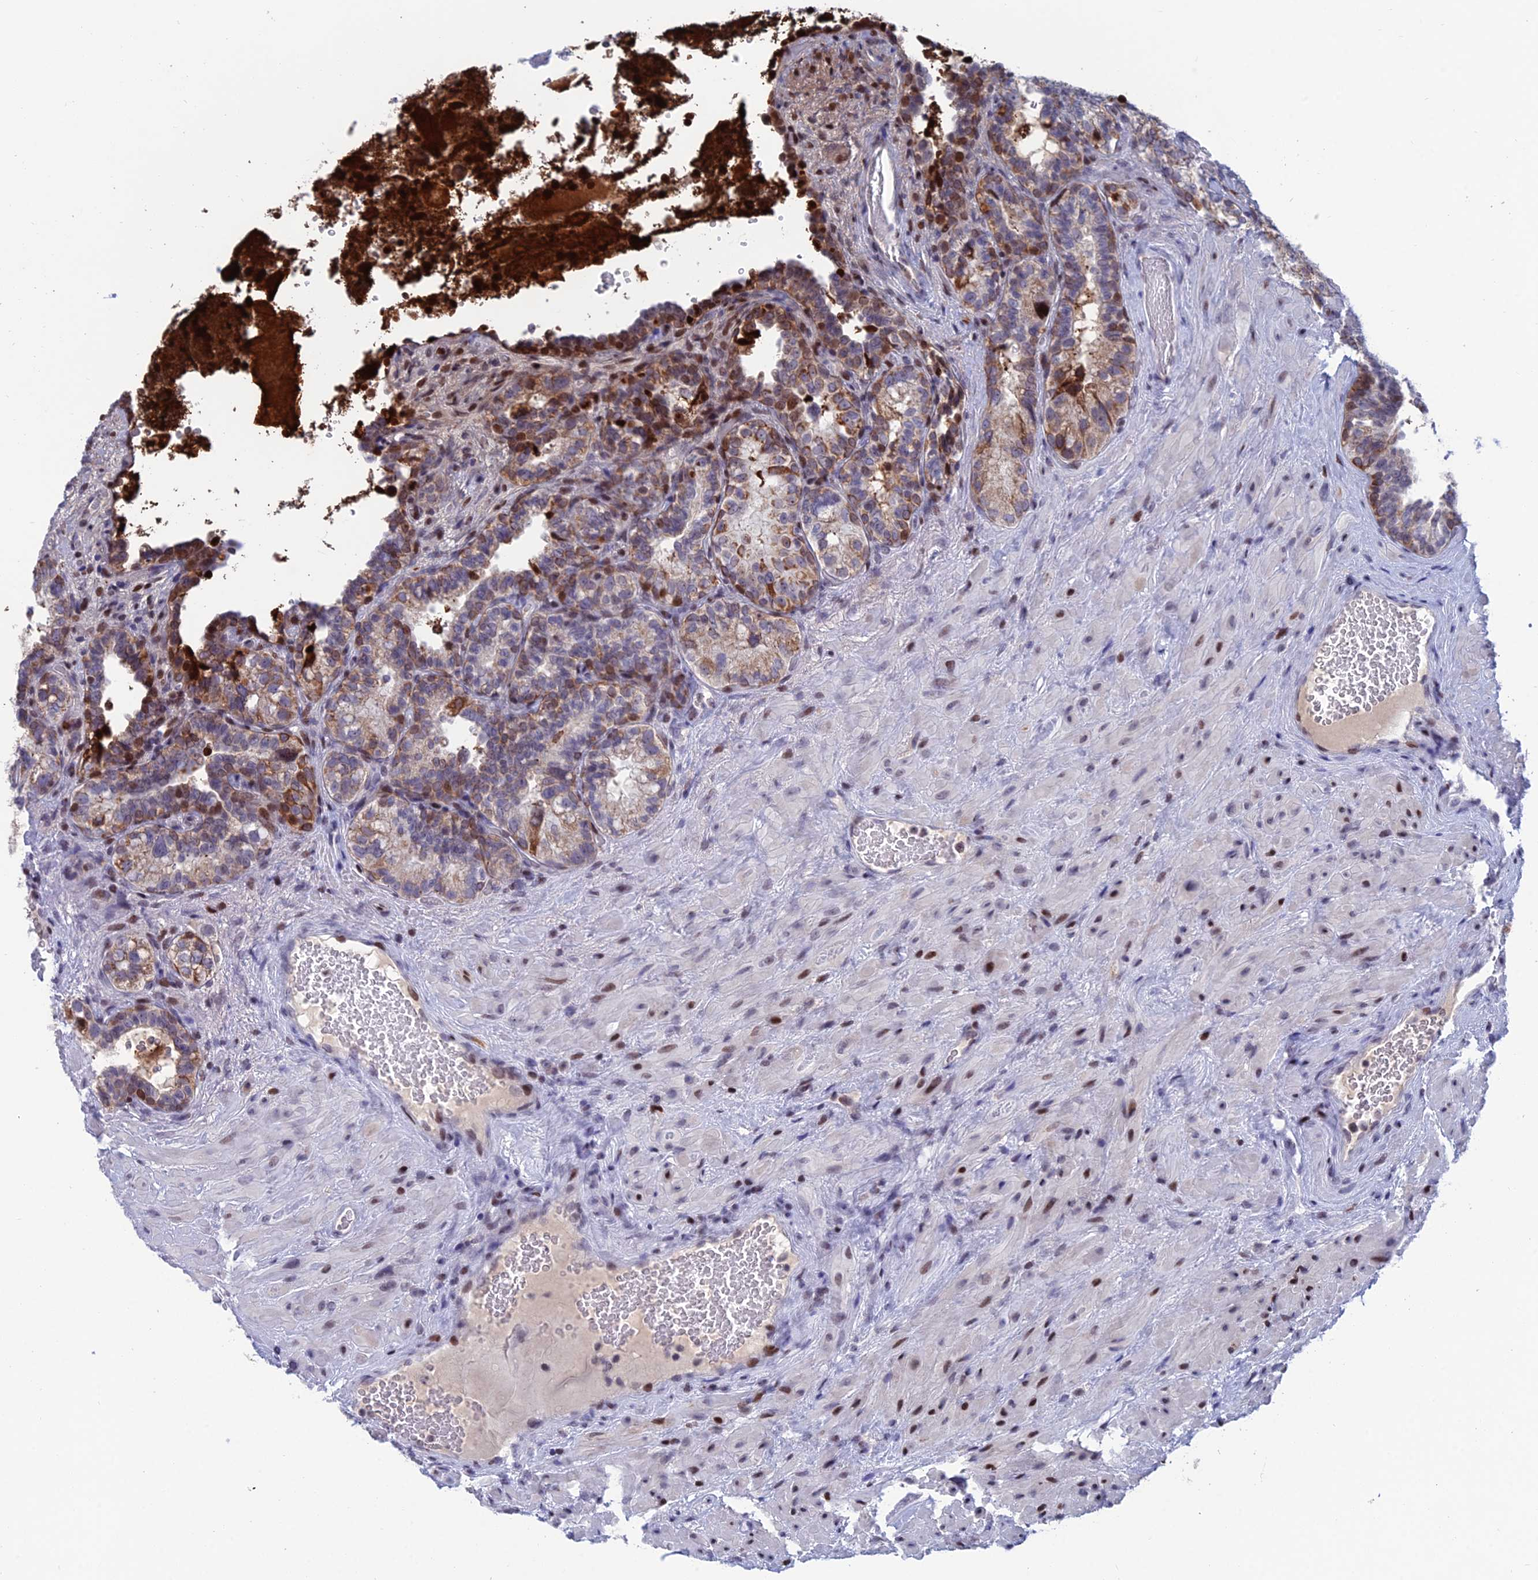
{"staining": {"intensity": "strong", "quantity": "25%-75%", "location": "cytoplasmic/membranous,nuclear"}, "tissue": "seminal vesicle", "cell_type": "Glandular cells", "image_type": "normal", "snomed": [{"axis": "morphology", "description": "Normal tissue, NOS"}, {"axis": "topography", "description": "Seminal veicle"}, {"axis": "topography", "description": "Peripheral nerve tissue"}], "caption": "This photomicrograph displays IHC staining of normal human seminal vesicle, with high strong cytoplasmic/membranous,nuclear expression in about 25%-75% of glandular cells.", "gene": "AFF3", "patient": {"sex": "male", "age": 67}}